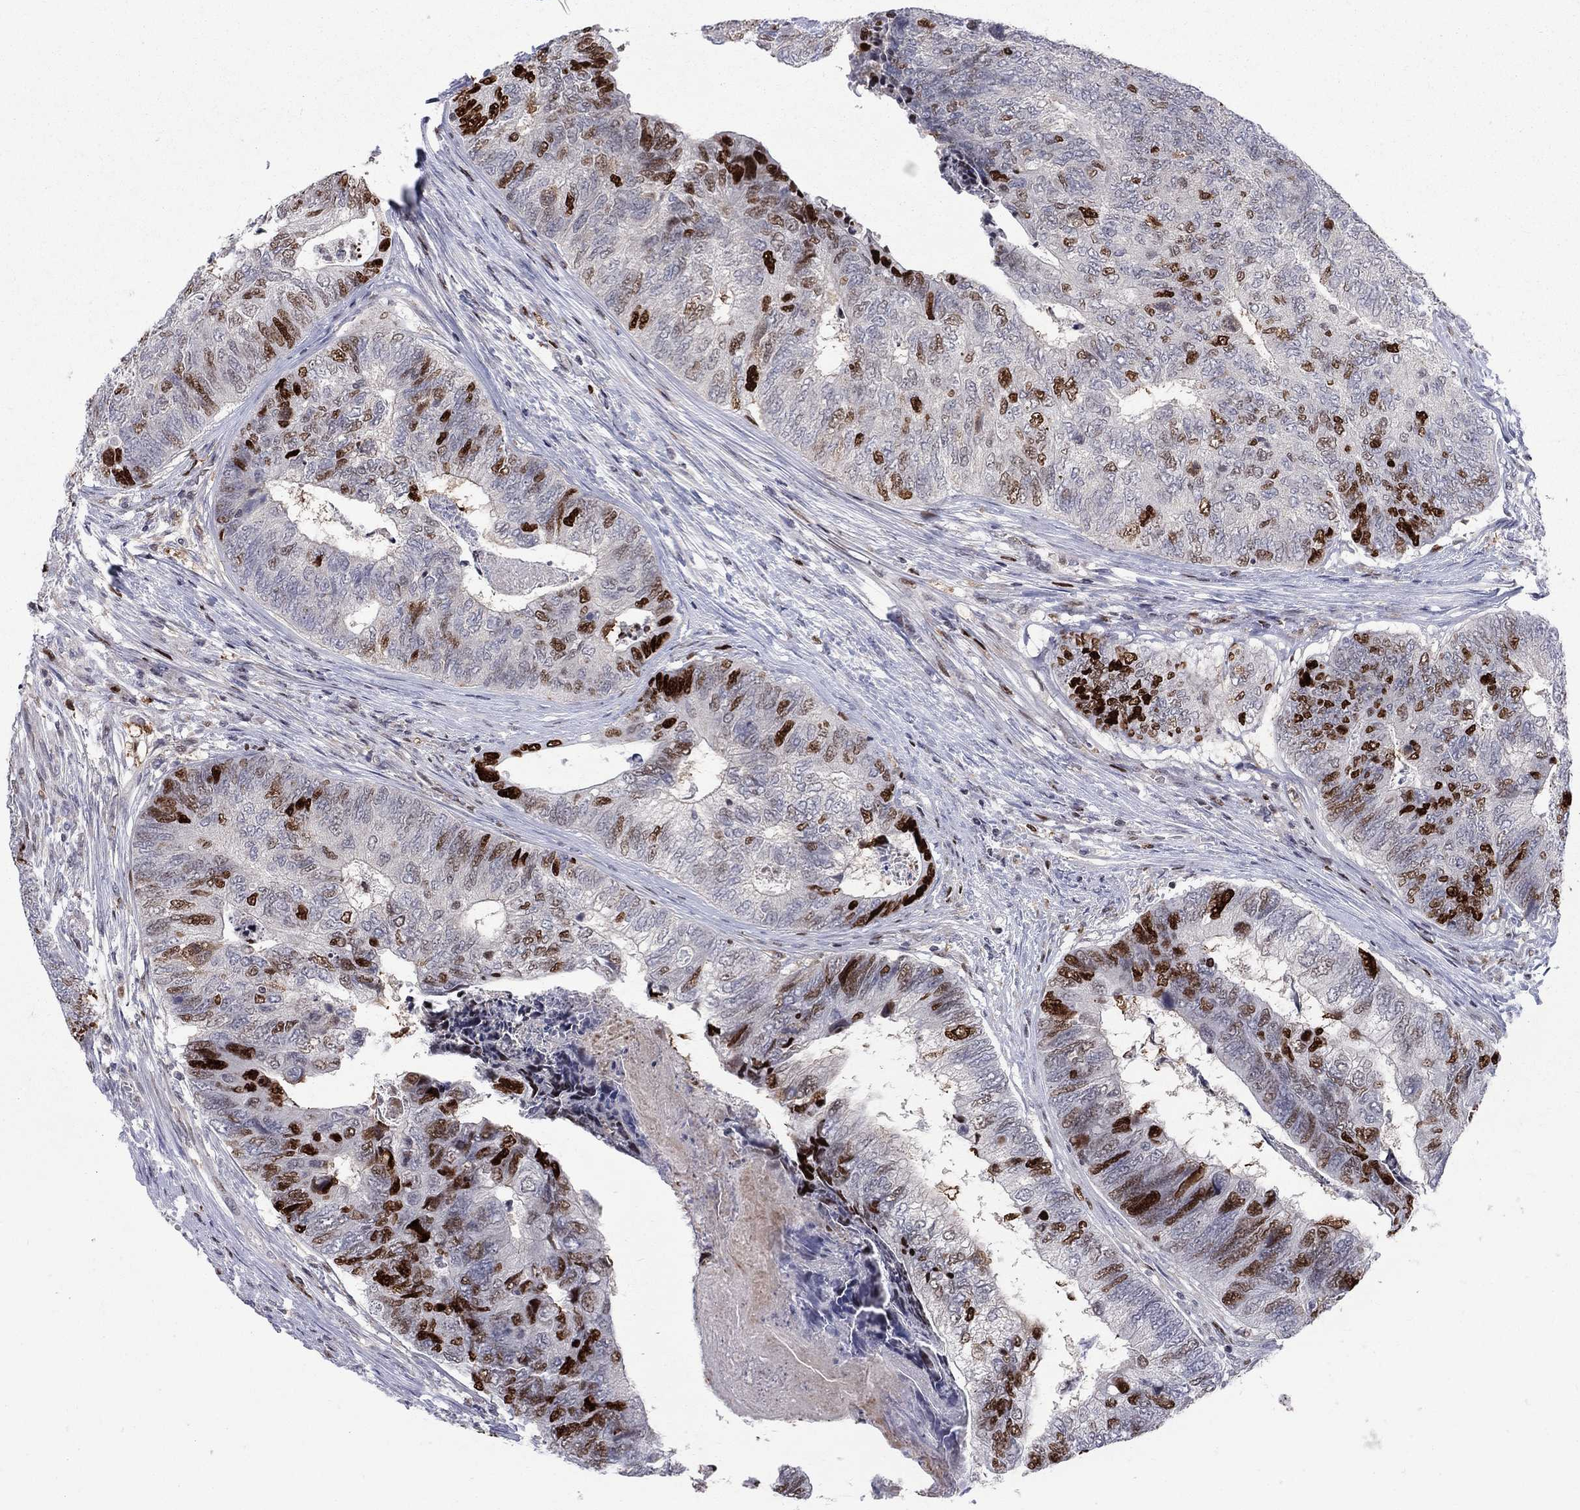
{"staining": {"intensity": "strong", "quantity": "<25%", "location": "nuclear"}, "tissue": "colorectal cancer", "cell_type": "Tumor cells", "image_type": "cancer", "snomed": [{"axis": "morphology", "description": "Adenocarcinoma, NOS"}, {"axis": "topography", "description": "Colon"}], "caption": "Immunohistochemical staining of human colorectal cancer (adenocarcinoma) shows medium levels of strong nuclear expression in about <25% of tumor cells. (DAB = brown stain, brightfield microscopy at high magnification).", "gene": "ZNHIT3", "patient": {"sex": "female", "age": 67}}